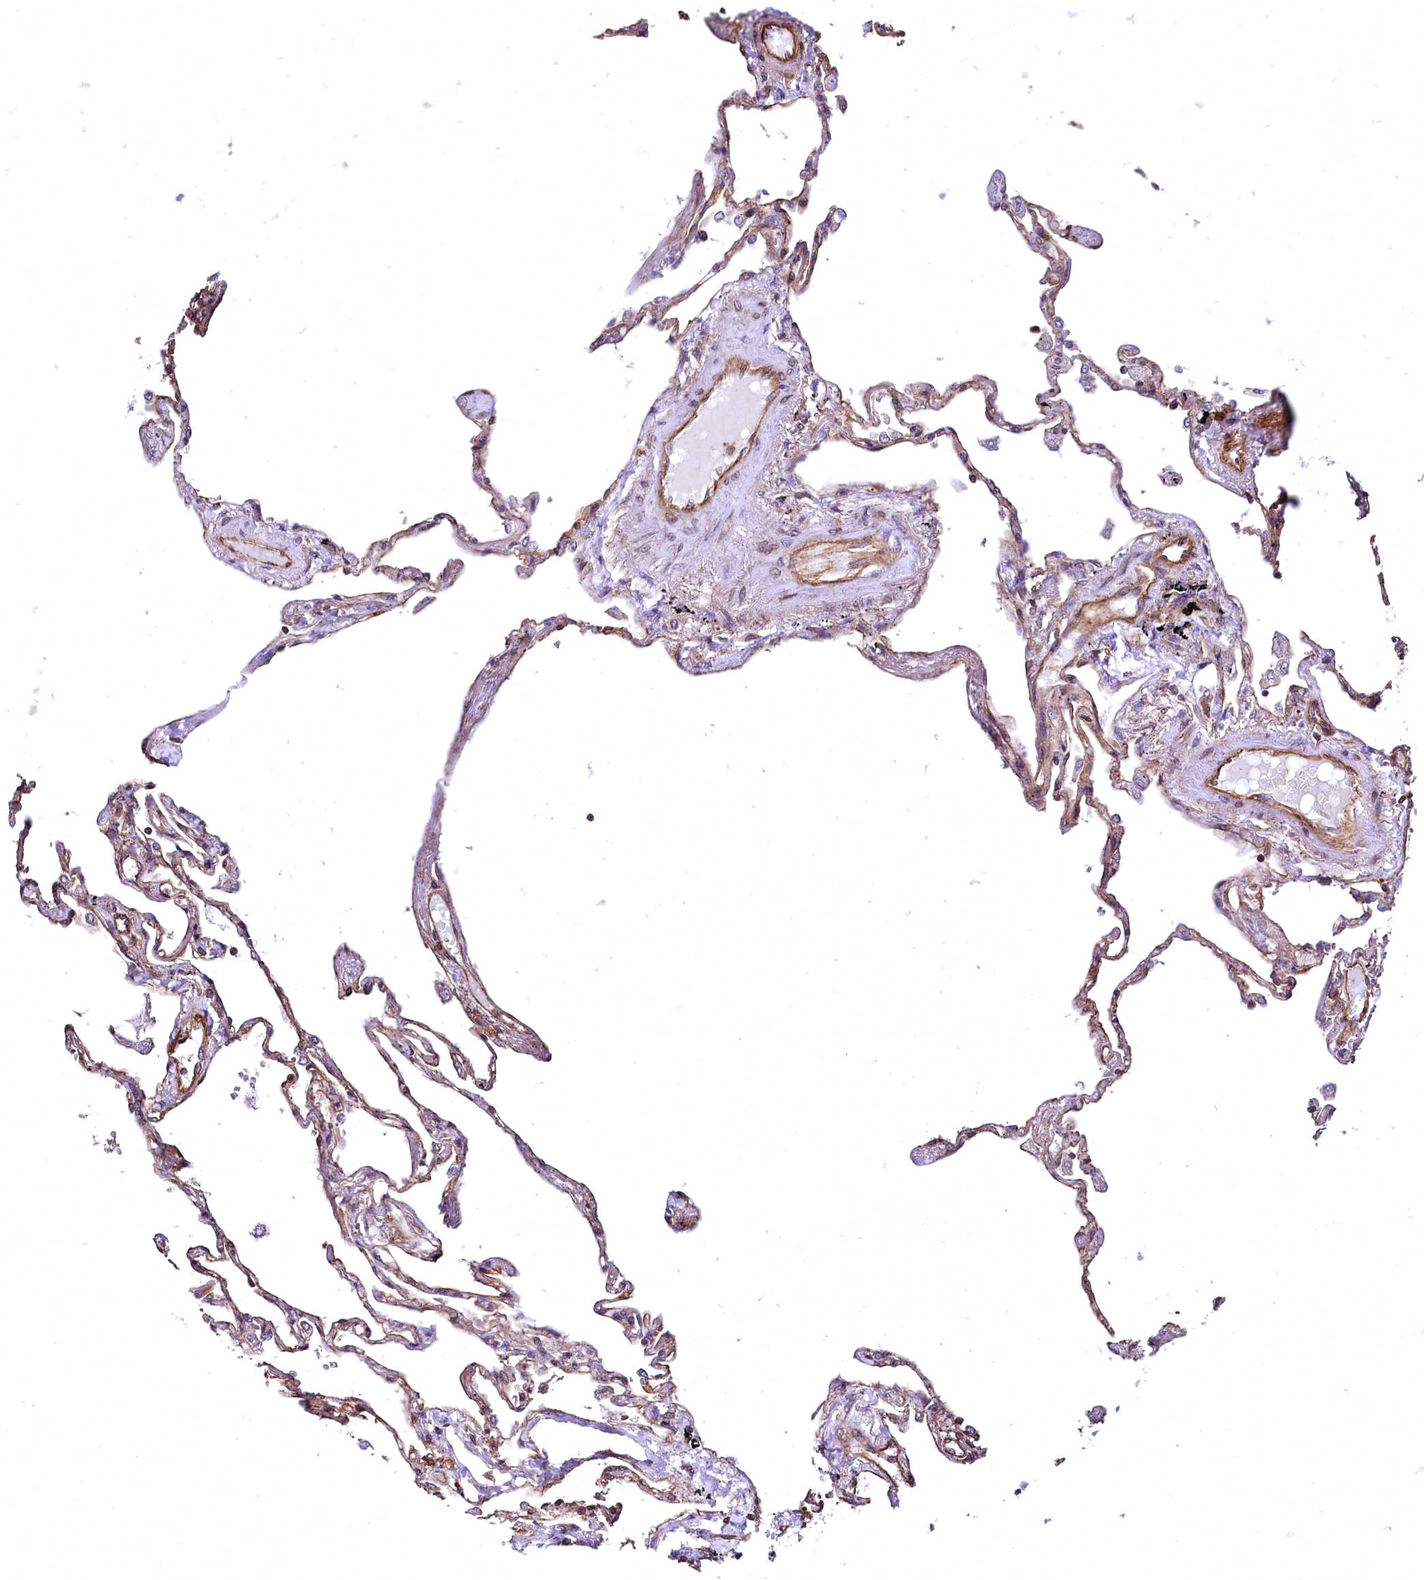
{"staining": {"intensity": "weak", "quantity": ">75%", "location": "cytoplasmic/membranous"}, "tissue": "lung", "cell_type": "Alveolar cells", "image_type": "normal", "snomed": [{"axis": "morphology", "description": "Normal tissue, NOS"}, {"axis": "topography", "description": "Lung"}], "caption": "Lung stained with DAB immunohistochemistry (IHC) demonstrates low levels of weak cytoplasmic/membranous expression in about >75% of alveolar cells.", "gene": "SVIP", "patient": {"sex": "female", "age": 67}}